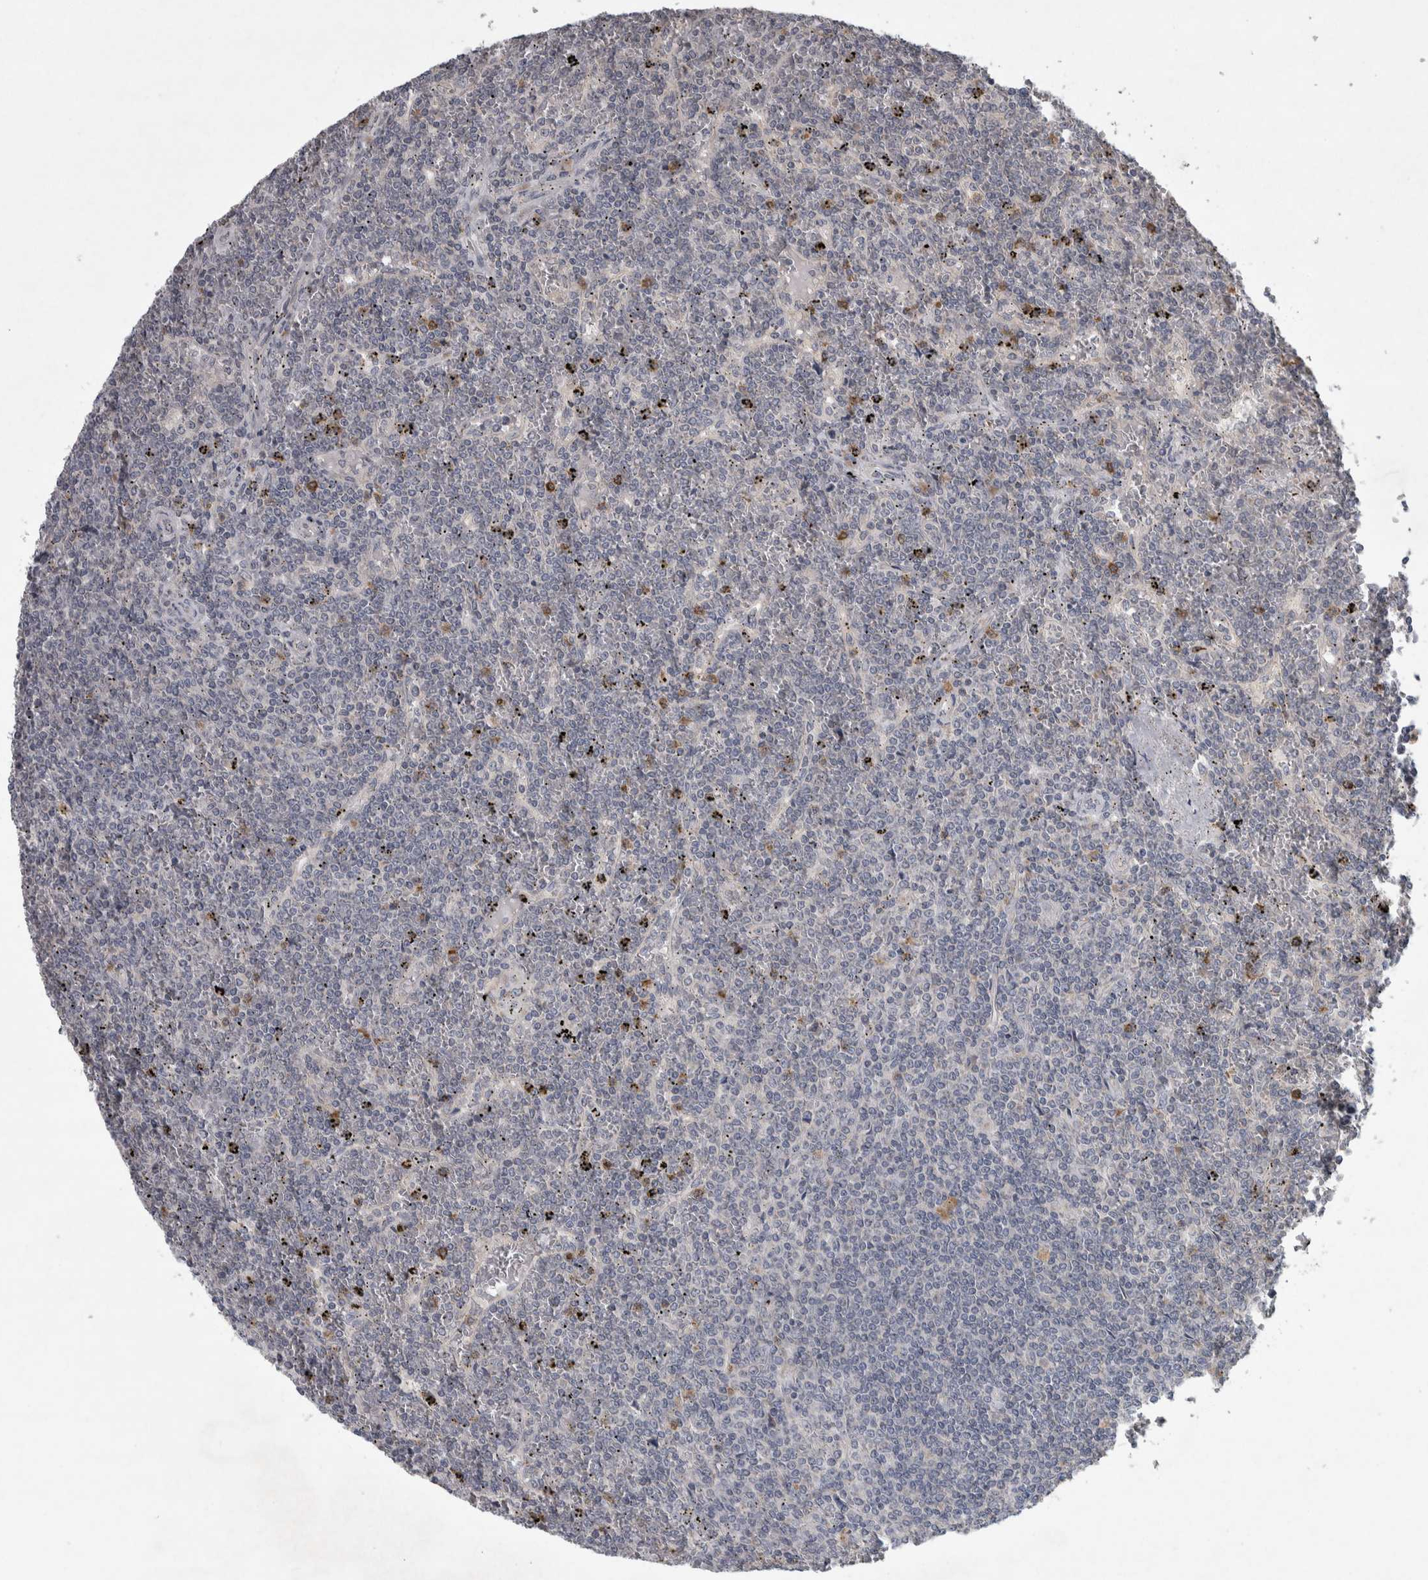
{"staining": {"intensity": "negative", "quantity": "none", "location": "none"}, "tissue": "lymphoma", "cell_type": "Tumor cells", "image_type": "cancer", "snomed": [{"axis": "morphology", "description": "Malignant lymphoma, non-Hodgkin's type, Low grade"}, {"axis": "topography", "description": "Spleen"}], "caption": "The IHC image has no significant positivity in tumor cells of malignant lymphoma, non-Hodgkin's type (low-grade) tissue.", "gene": "SRP68", "patient": {"sex": "female", "age": 19}}